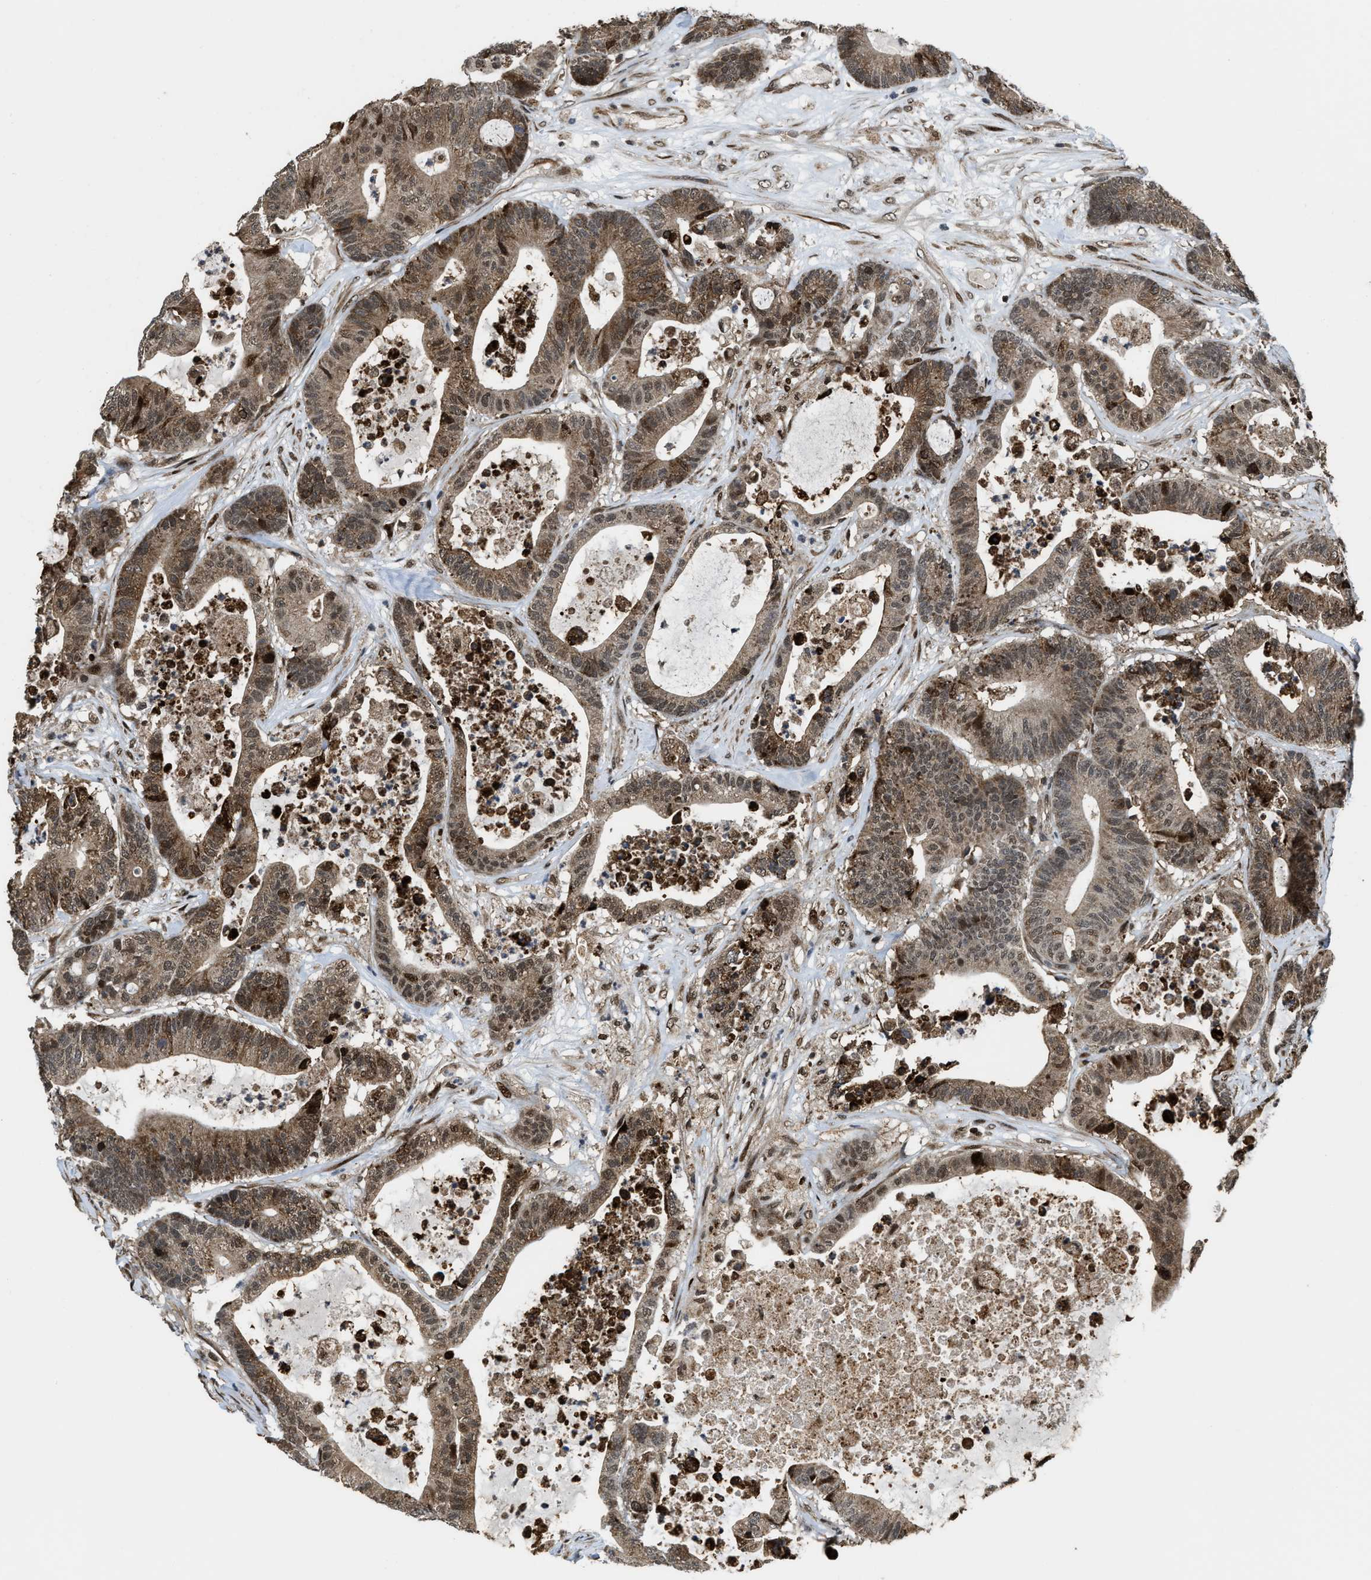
{"staining": {"intensity": "weak", "quantity": ">75%", "location": "cytoplasmic/membranous,nuclear"}, "tissue": "colorectal cancer", "cell_type": "Tumor cells", "image_type": "cancer", "snomed": [{"axis": "morphology", "description": "Adenocarcinoma, NOS"}, {"axis": "topography", "description": "Colon"}], "caption": "The photomicrograph shows a brown stain indicating the presence of a protein in the cytoplasmic/membranous and nuclear of tumor cells in colorectal cancer.", "gene": "ZNF250", "patient": {"sex": "female", "age": 84}}